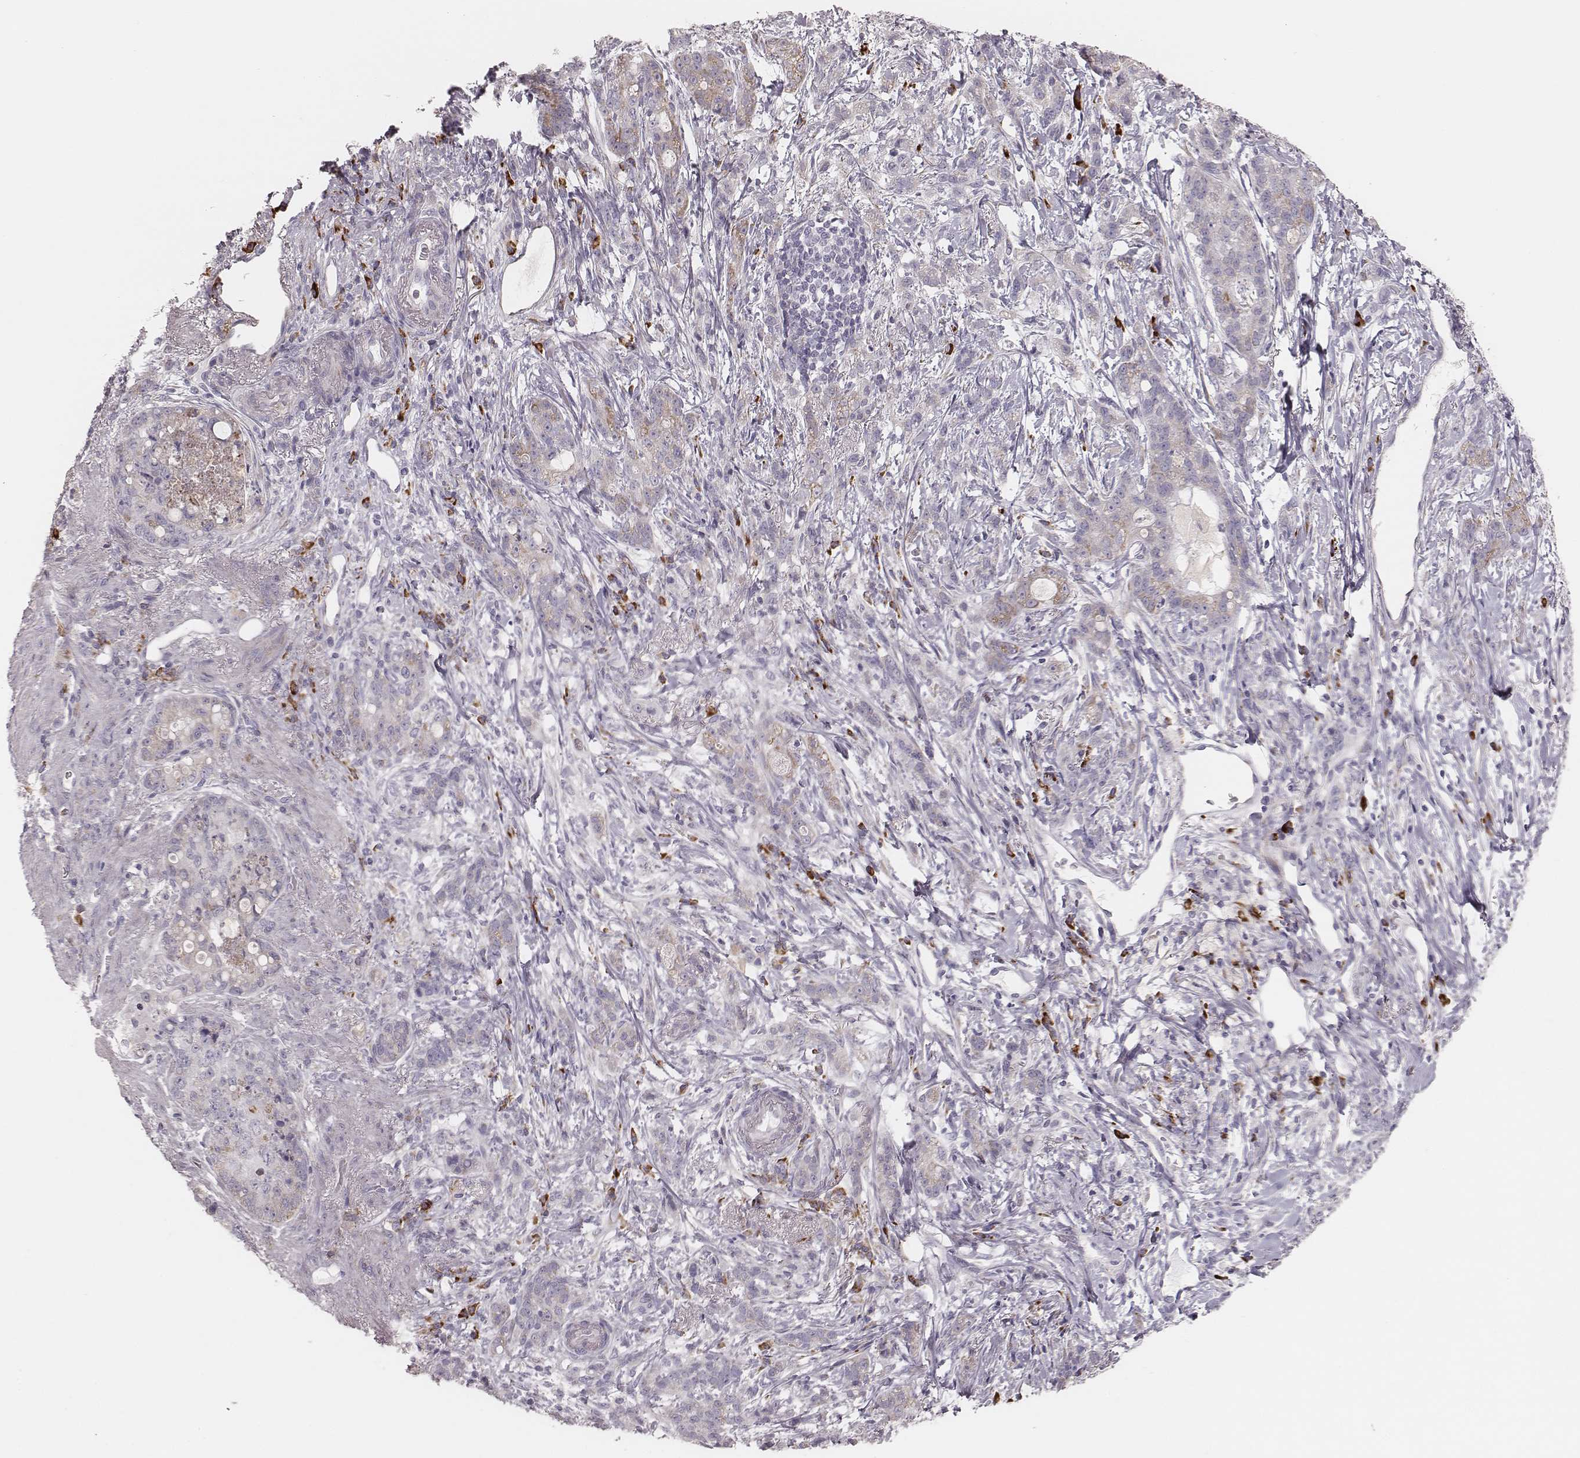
{"staining": {"intensity": "weak", "quantity": "25%-75%", "location": "cytoplasmic/membranous"}, "tissue": "stomach cancer", "cell_type": "Tumor cells", "image_type": "cancer", "snomed": [{"axis": "morphology", "description": "Adenocarcinoma, NOS"}, {"axis": "topography", "description": "Stomach, lower"}], "caption": "A brown stain highlights weak cytoplasmic/membranous positivity of a protein in stomach cancer (adenocarcinoma) tumor cells. (DAB (3,3'-diaminobenzidine) = brown stain, brightfield microscopy at high magnification).", "gene": "KIF5C", "patient": {"sex": "male", "age": 88}}